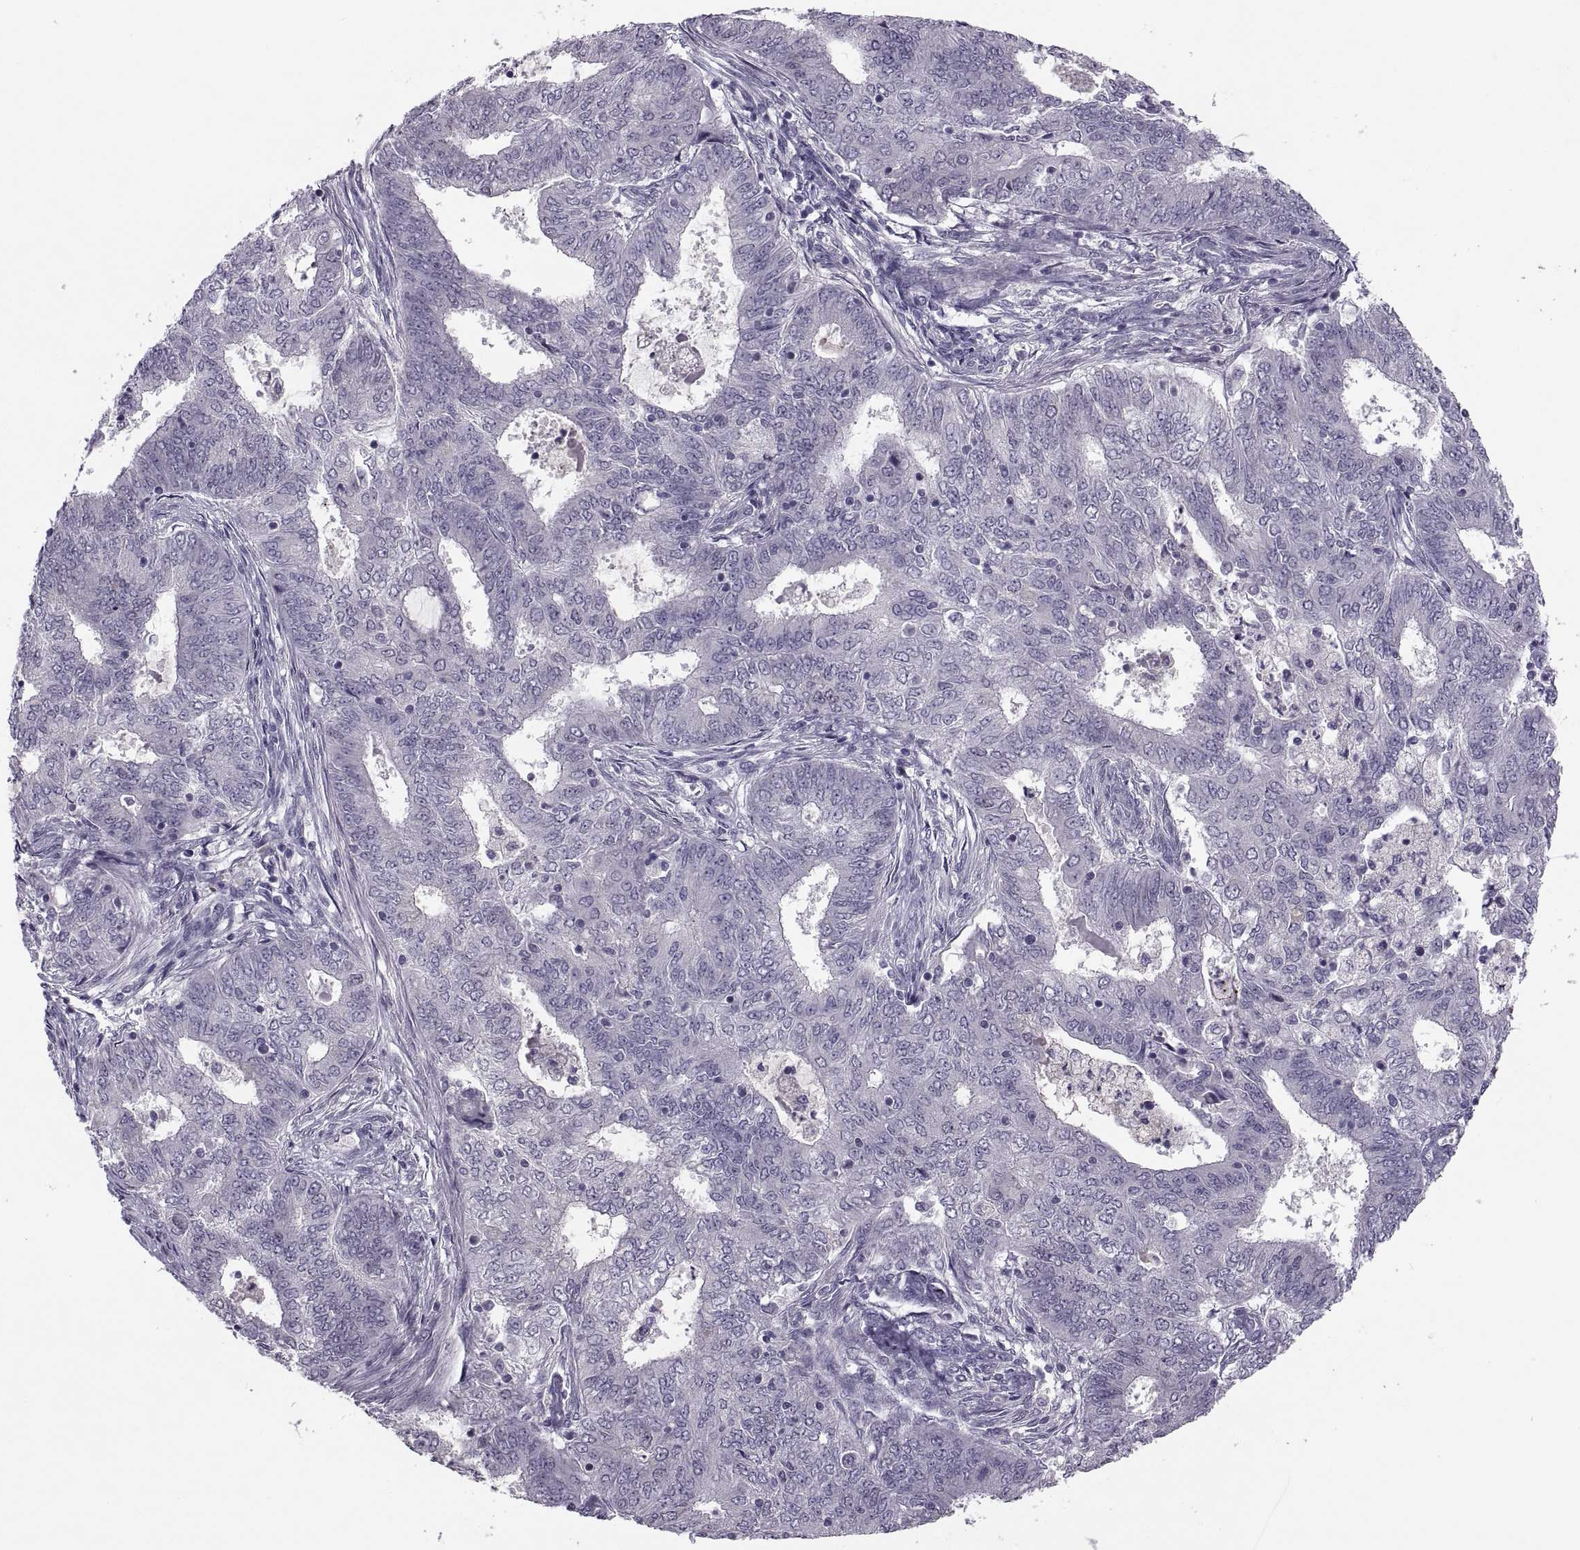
{"staining": {"intensity": "negative", "quantity": "none", "location": "none"}, "tissue": "endometrial cancer", "cell_type": "Tumor cells", "image_type": "cancer", "snomed": [{"axis": "morphology", "description": "Adenocarcinoma, NOS"}, {"axis": "topography", "description": "Endometrium"}], "caption": "IHC photomicrograph of endometrial adenocarcinoma stained for a protein (brown), which demonstrates no positivity in tumor cells.", "gene": "CACNA1F", "patient": {"sex": "female", "age": 62}}